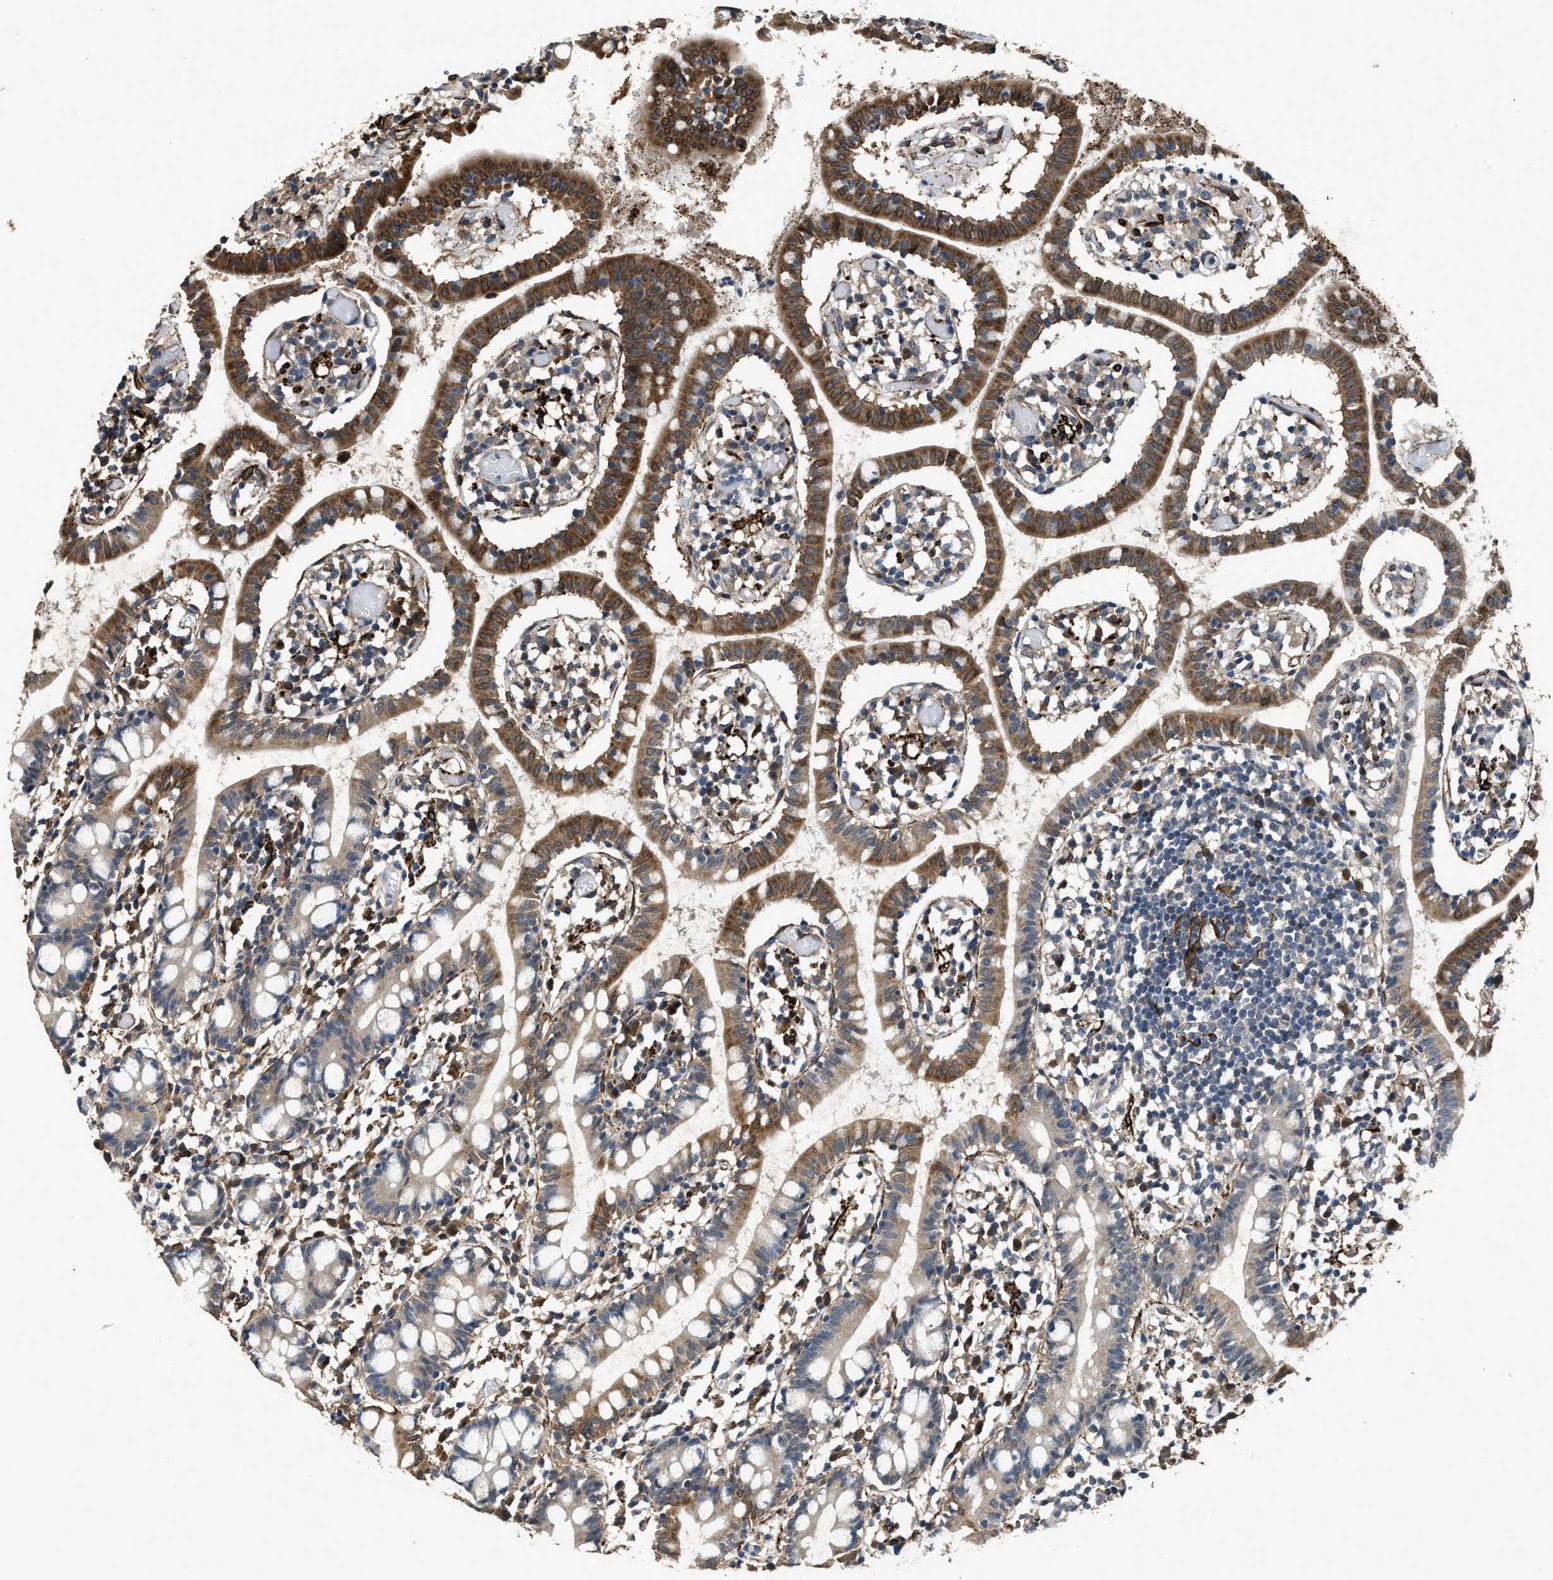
{"staining": {"intensity": "moderate", "quantity": ">75%", "location": "cytoplasmic/membranous"}, "tissue": "small intestine", "cell_type": "Glandular cells", "image_type": "normal", "snomed": [{"axis": "morphology", "description": "Normal tissue, NOS"}, {"axis": "morphology", "description": "Cystadenocarcinoma, serous, Metastatic site"}, {"axis": "topography", "description": "Small intestine"}], "caption": "Immunohistochemical staining of unremarkable human small intestine reveals >75% levels of moderate cytoplasmic/membranous protein expression in approximately >75% of glandular cells.", "gene": "SYNM", "patient": {"sex": "female", "age": 61}}